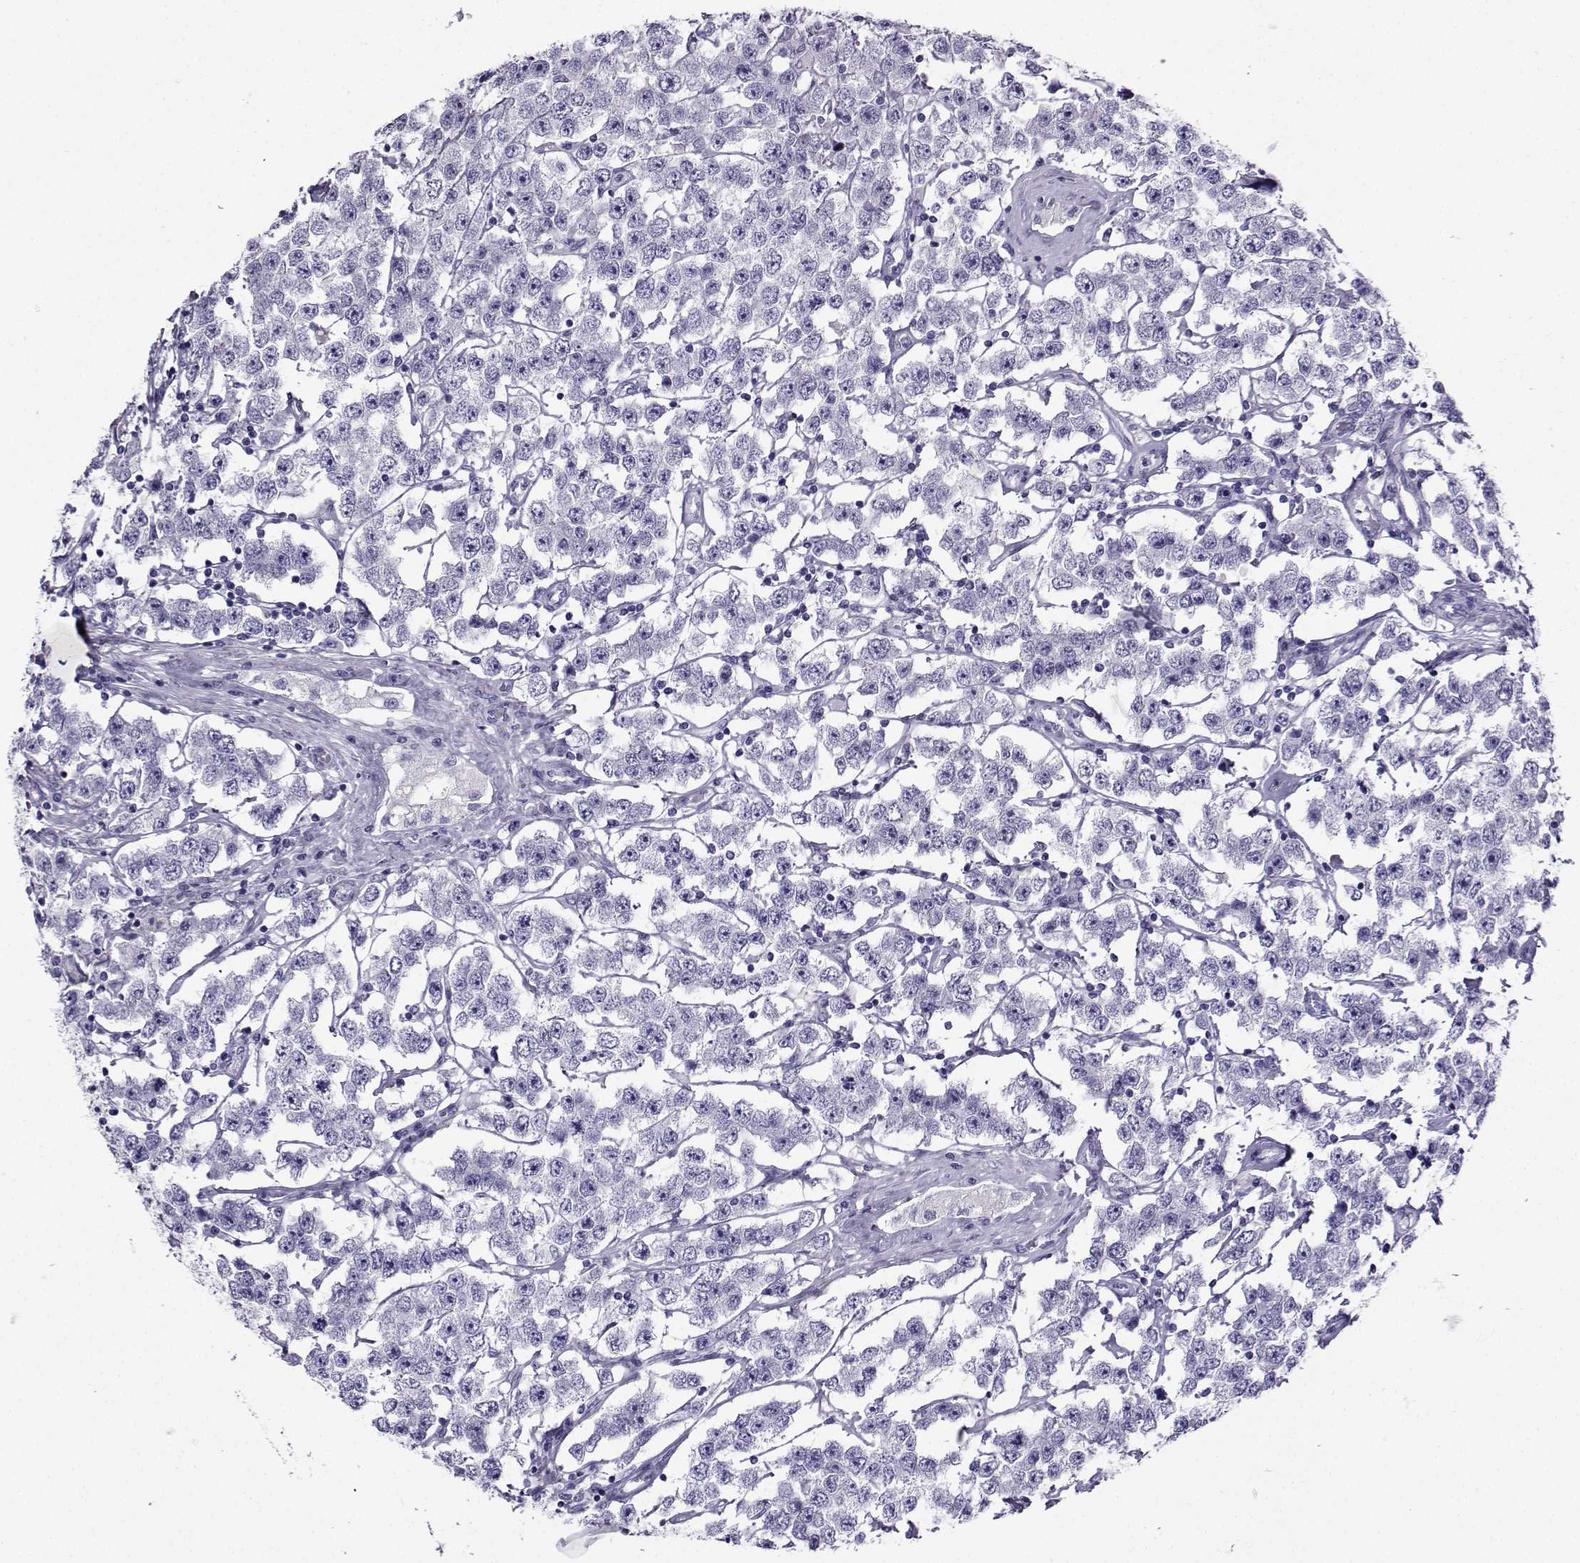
{"staining": {"intensity": "negative", "quantity": "none", "location": "none"}, "tissue": "testis cancer", "cell_type": "Tumor cells", "image_type": "cancer", "snomed": [{"axis": "morphology", "description": "Seminoma, NOS"}, {"axis": "topography", "description": "Testis"}], "caption": "Tumor cells show no significant protein positivity in testis cancer.", "gene": "CRYBB1", "patient": {"sex": "male", "age": 52}}